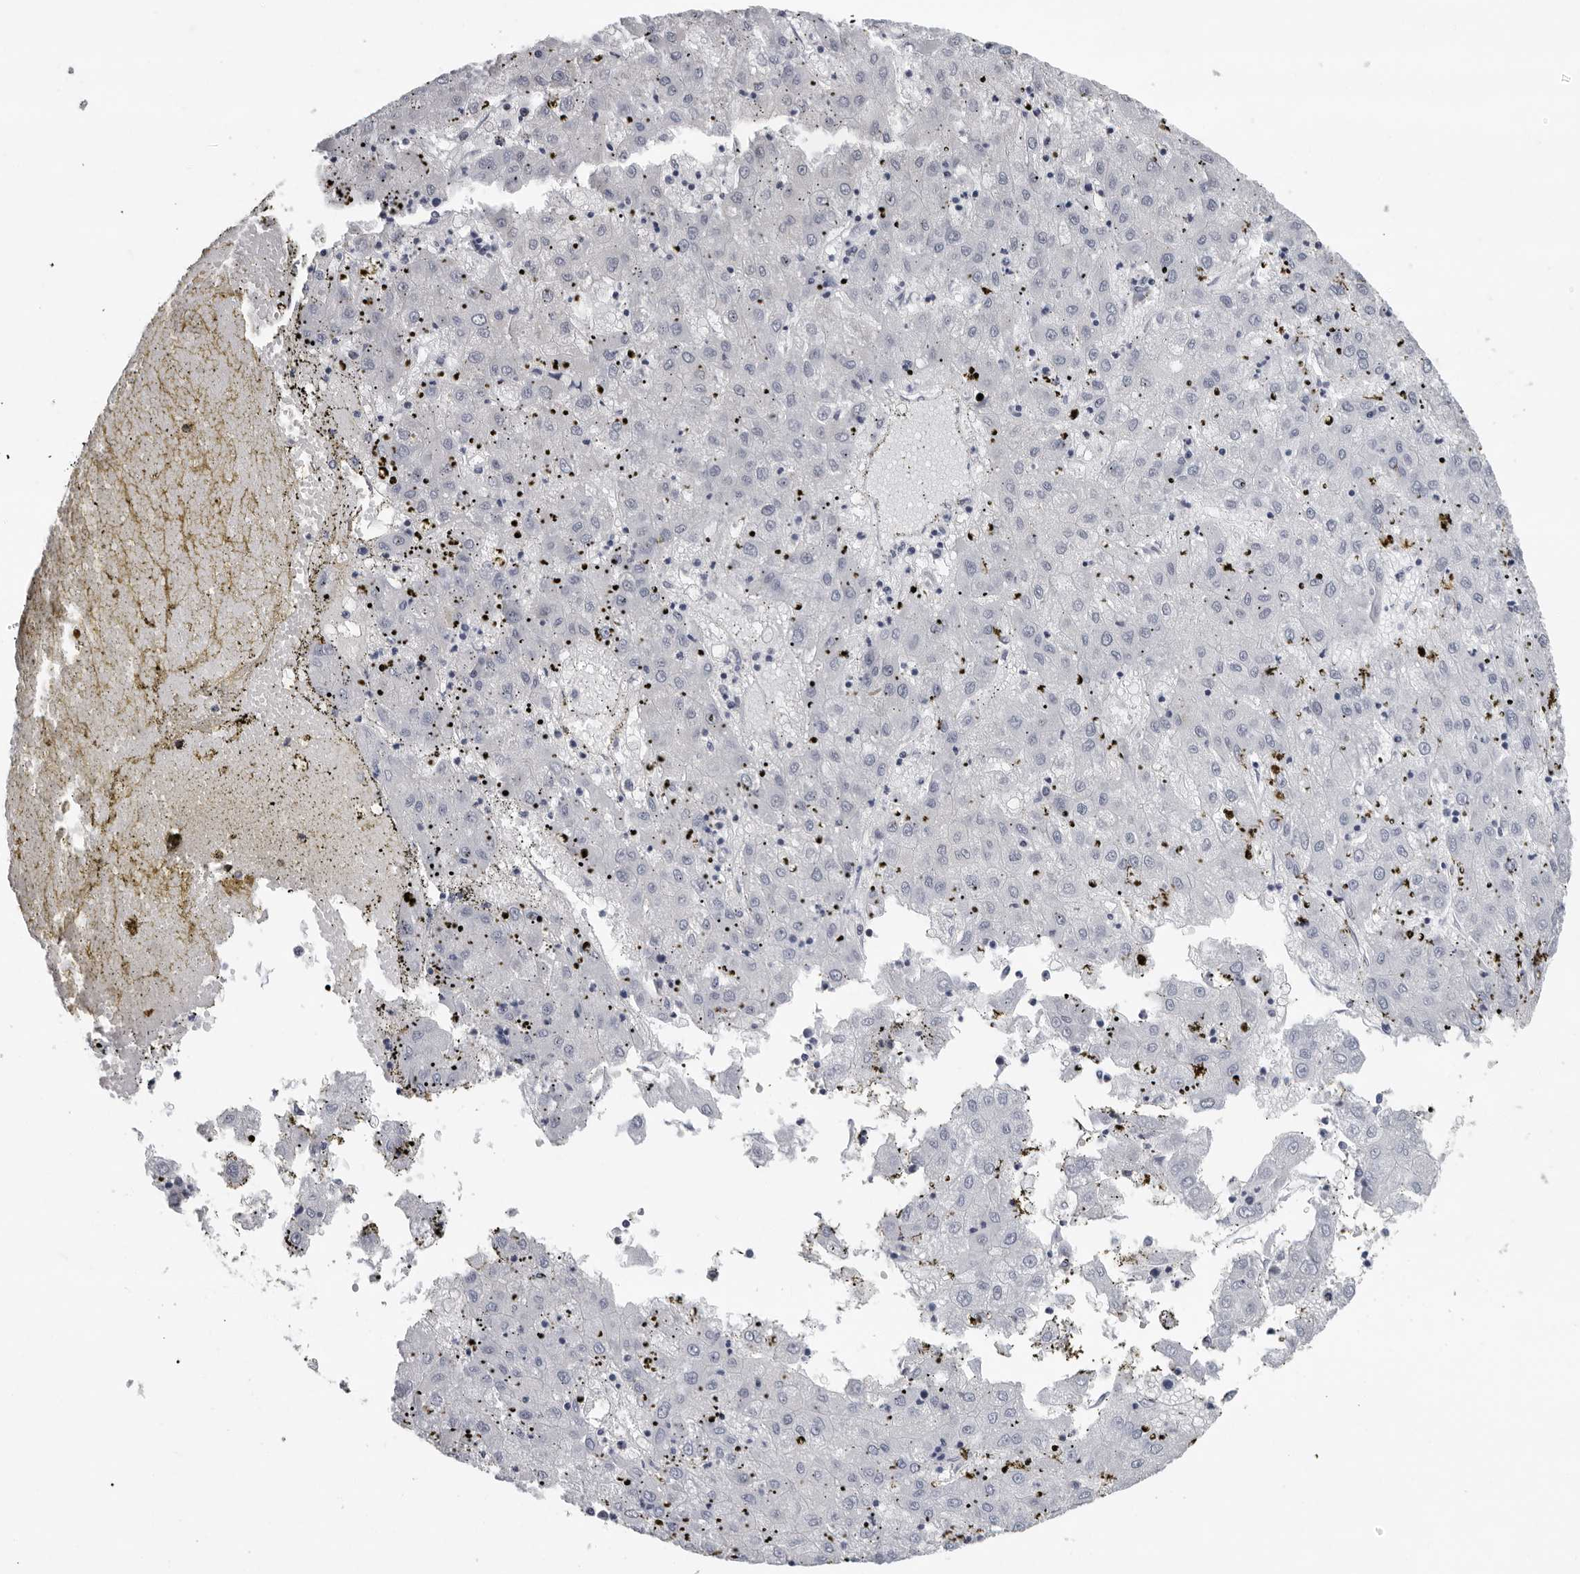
{"staining": {"intensity": "negative", "quantity": "none", "location": "none"}, "tissue": "liver cancer", "cell_type": "Tumor cells", "image_type": "cancer", "snomed": [{"axis": "morphology", "description": "Carcinoma, Hepatocellular, NOS"}, {"axis": "topography", "description": "Liver"}], "caption": "Protein analysis of liver cancer (hepatocellular carcinoma) displays no significant positivity in tumor cells.", "gene": "CCDC28B", "patient": {"sex": "male", "age": 72}}